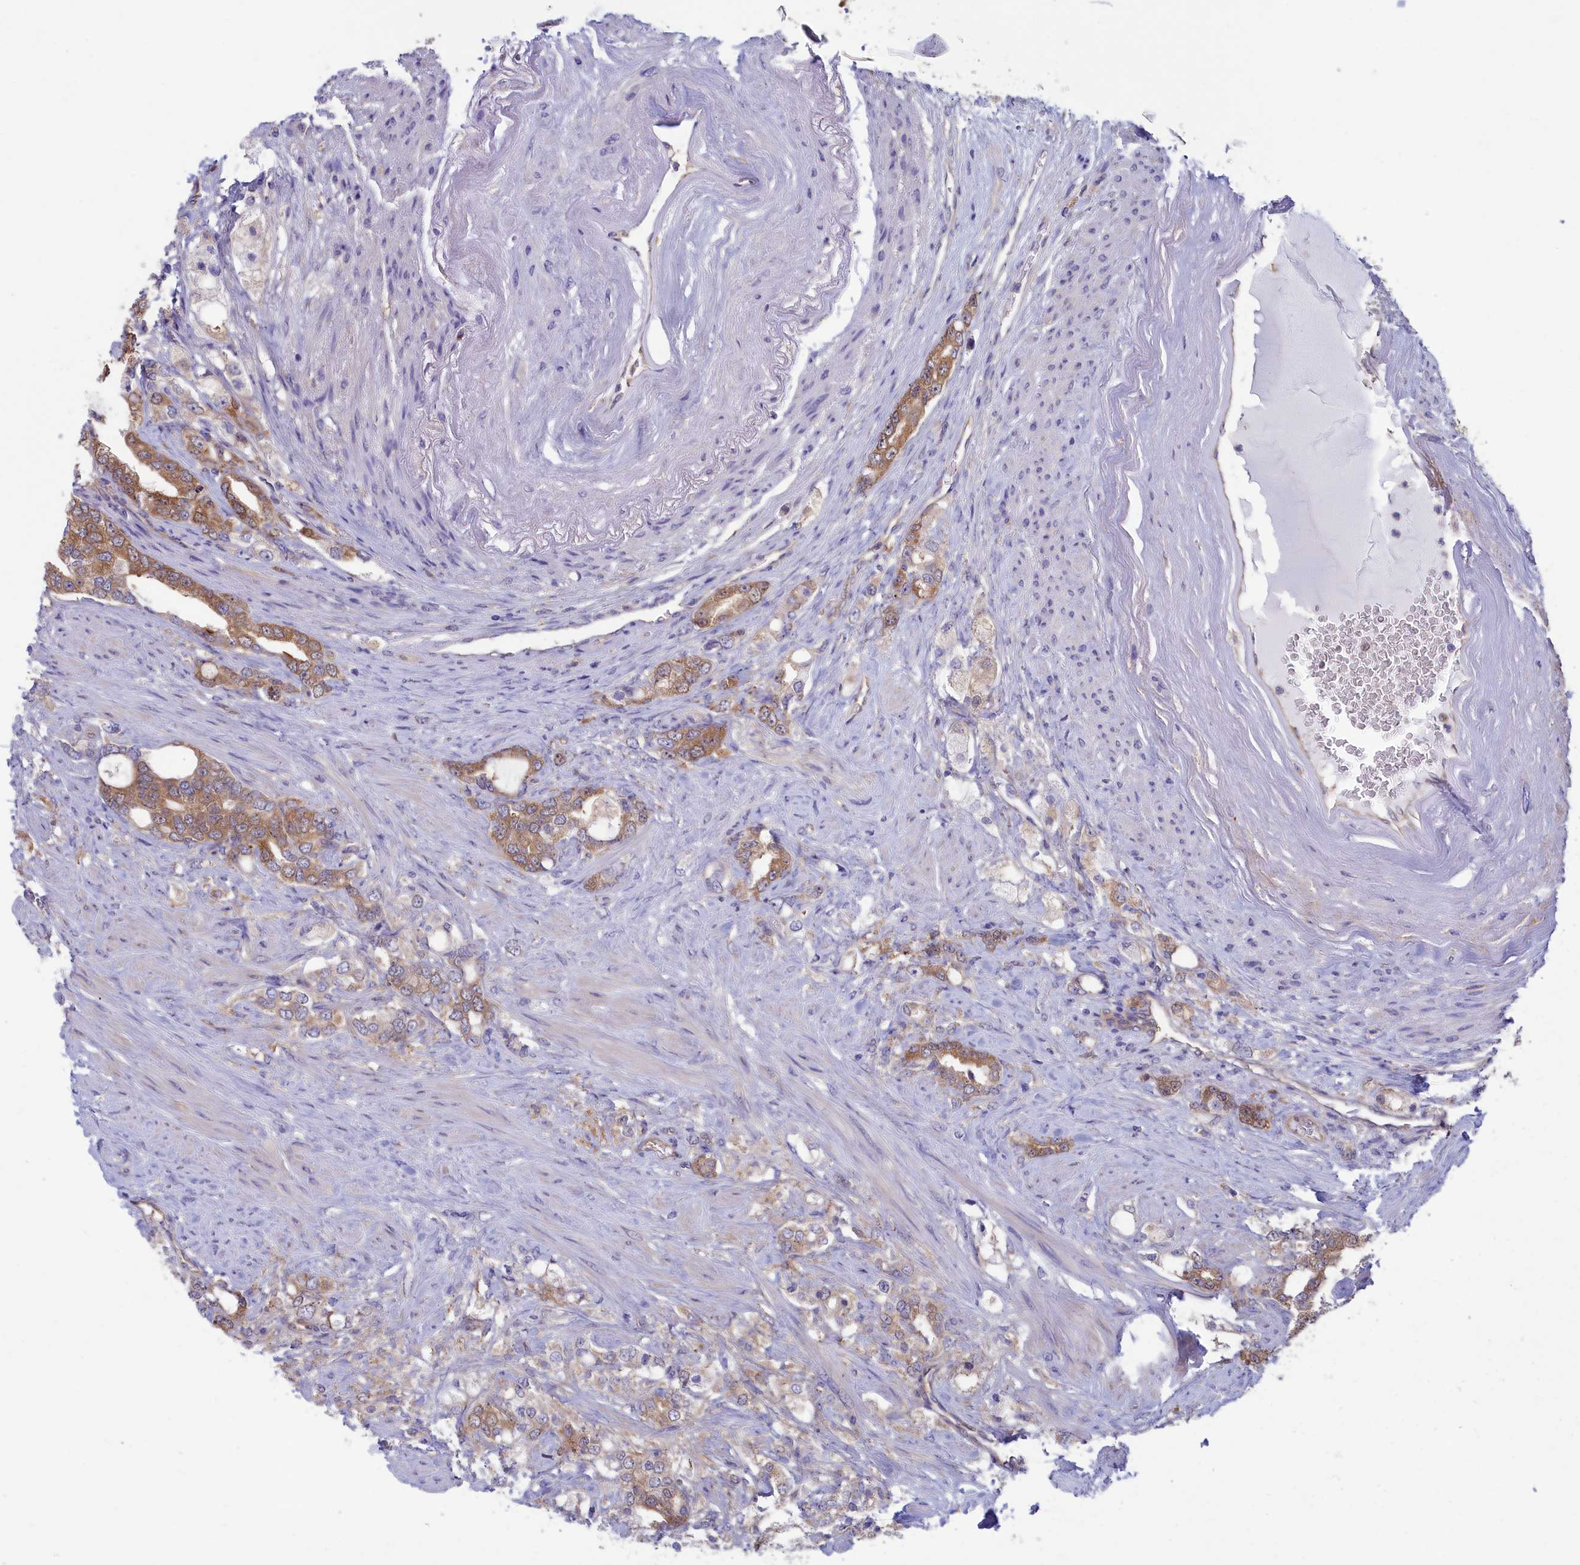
{"staining": {"intensity": "moderate", "quantity": ">75%", "location": "cytoplasmic/membranous"}, "tissue": "prostate cancer", "cell_type": "Tumor cells", "image_type": "cancer", "snomed": [{"axis": "morphology", "description": "Adenocarcinoma, High grade"}, {"axis": "topography", "description": "Prostate"}], "caption": "Immunohistochemical staining of prostate cancer demonstrates medium levels of moderate cytoplasmic/membranous protein positivity in about >75% of tumor cells.", "gene": "SYNDIG1L", "patient": {"sex": "male", "age": 64}}